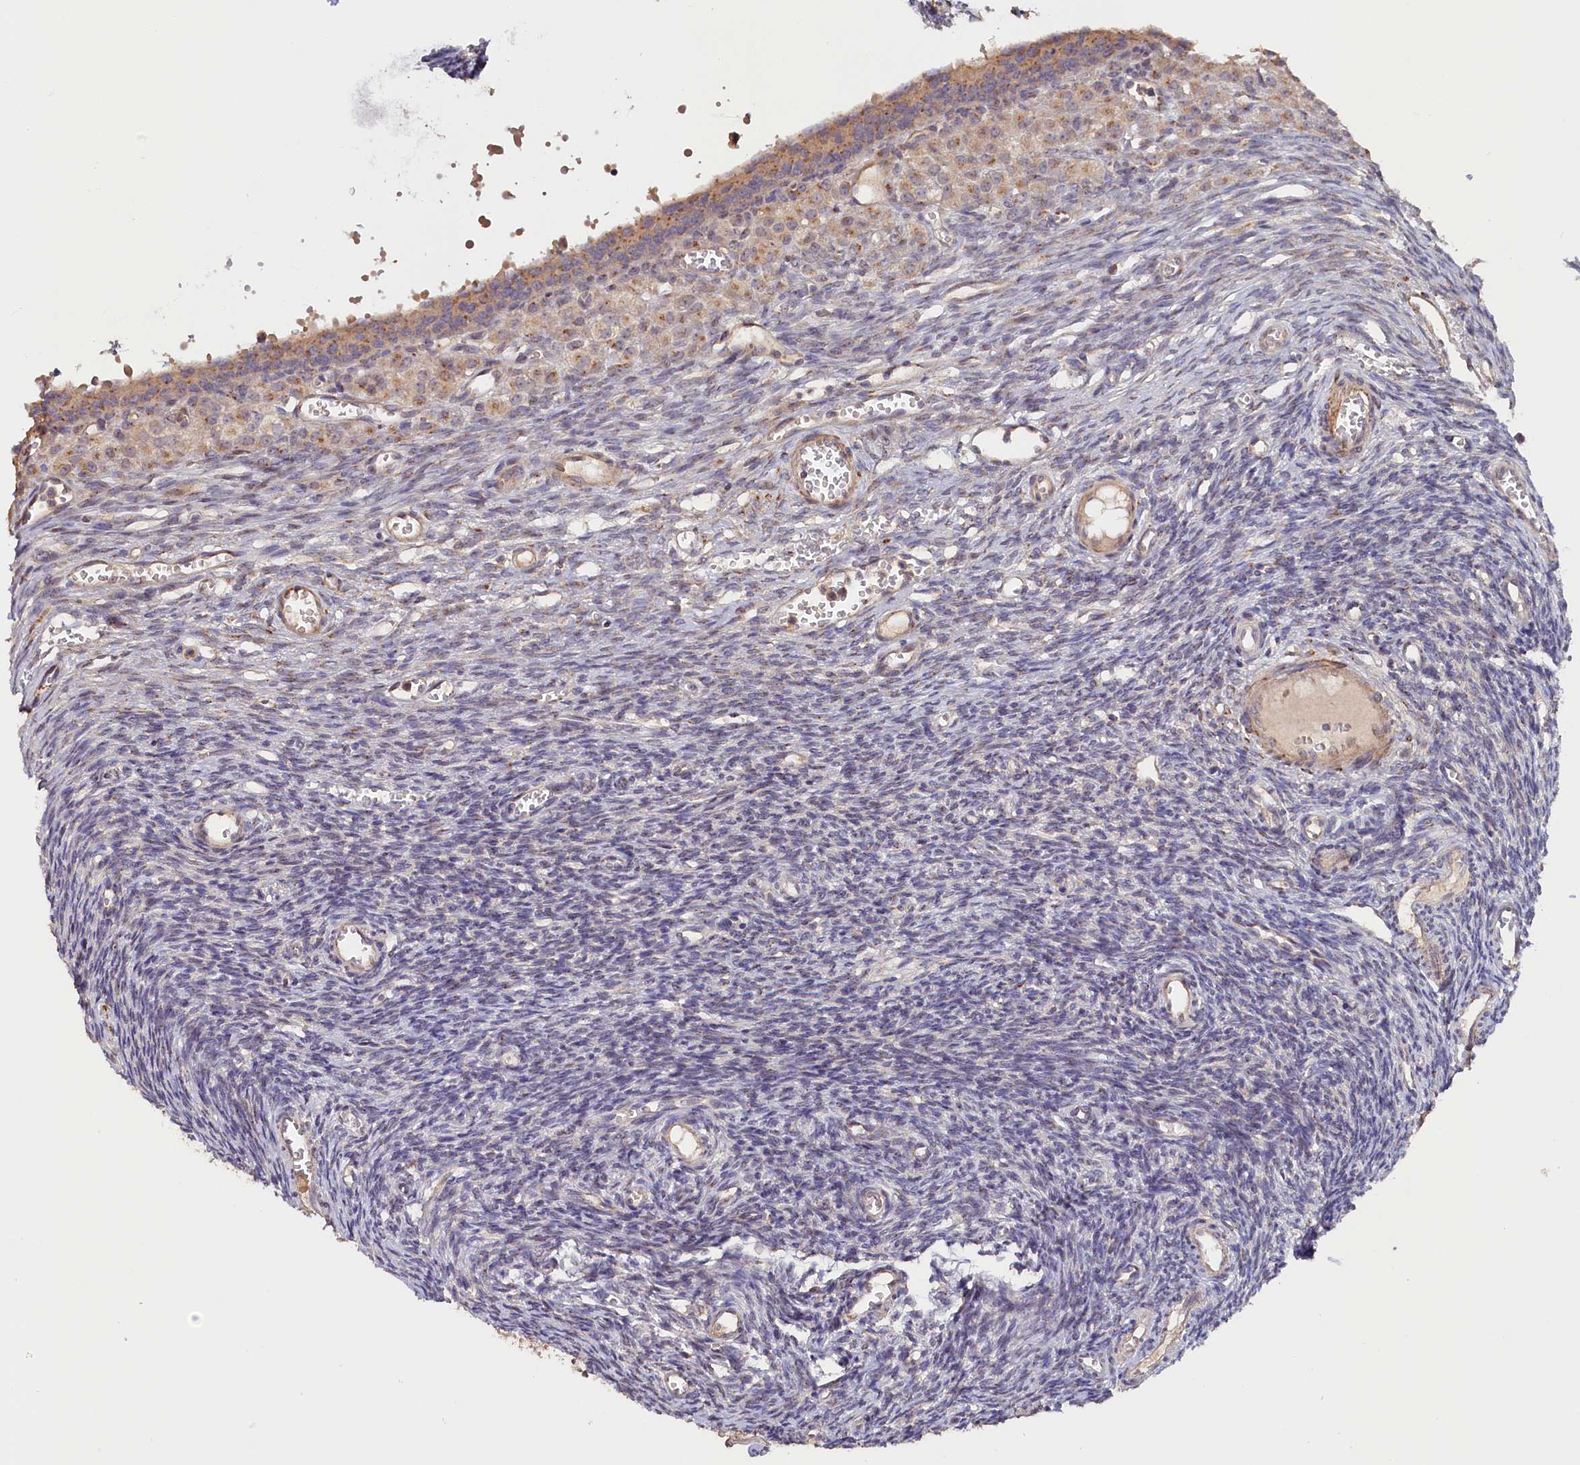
{"staining": {"intensity": "negative", "quantity": "none", "location": "none"}, "tissue": "ovary", "cell_type": "Ovarian stroma cells", "image_type": "normal", "snomed": [{"axis": "morphology", "description": "Normal tissue, NOS"}, {"axis": "topography", "description": "Ovary"}], "caption": "This is a micrograph of immunohistochemistry (IHC) staining of normal ovary, which shows no expression in ovarian stroma cells.", "gene": "TANGO6", "patient": {"sex": "female", "age": 39}}